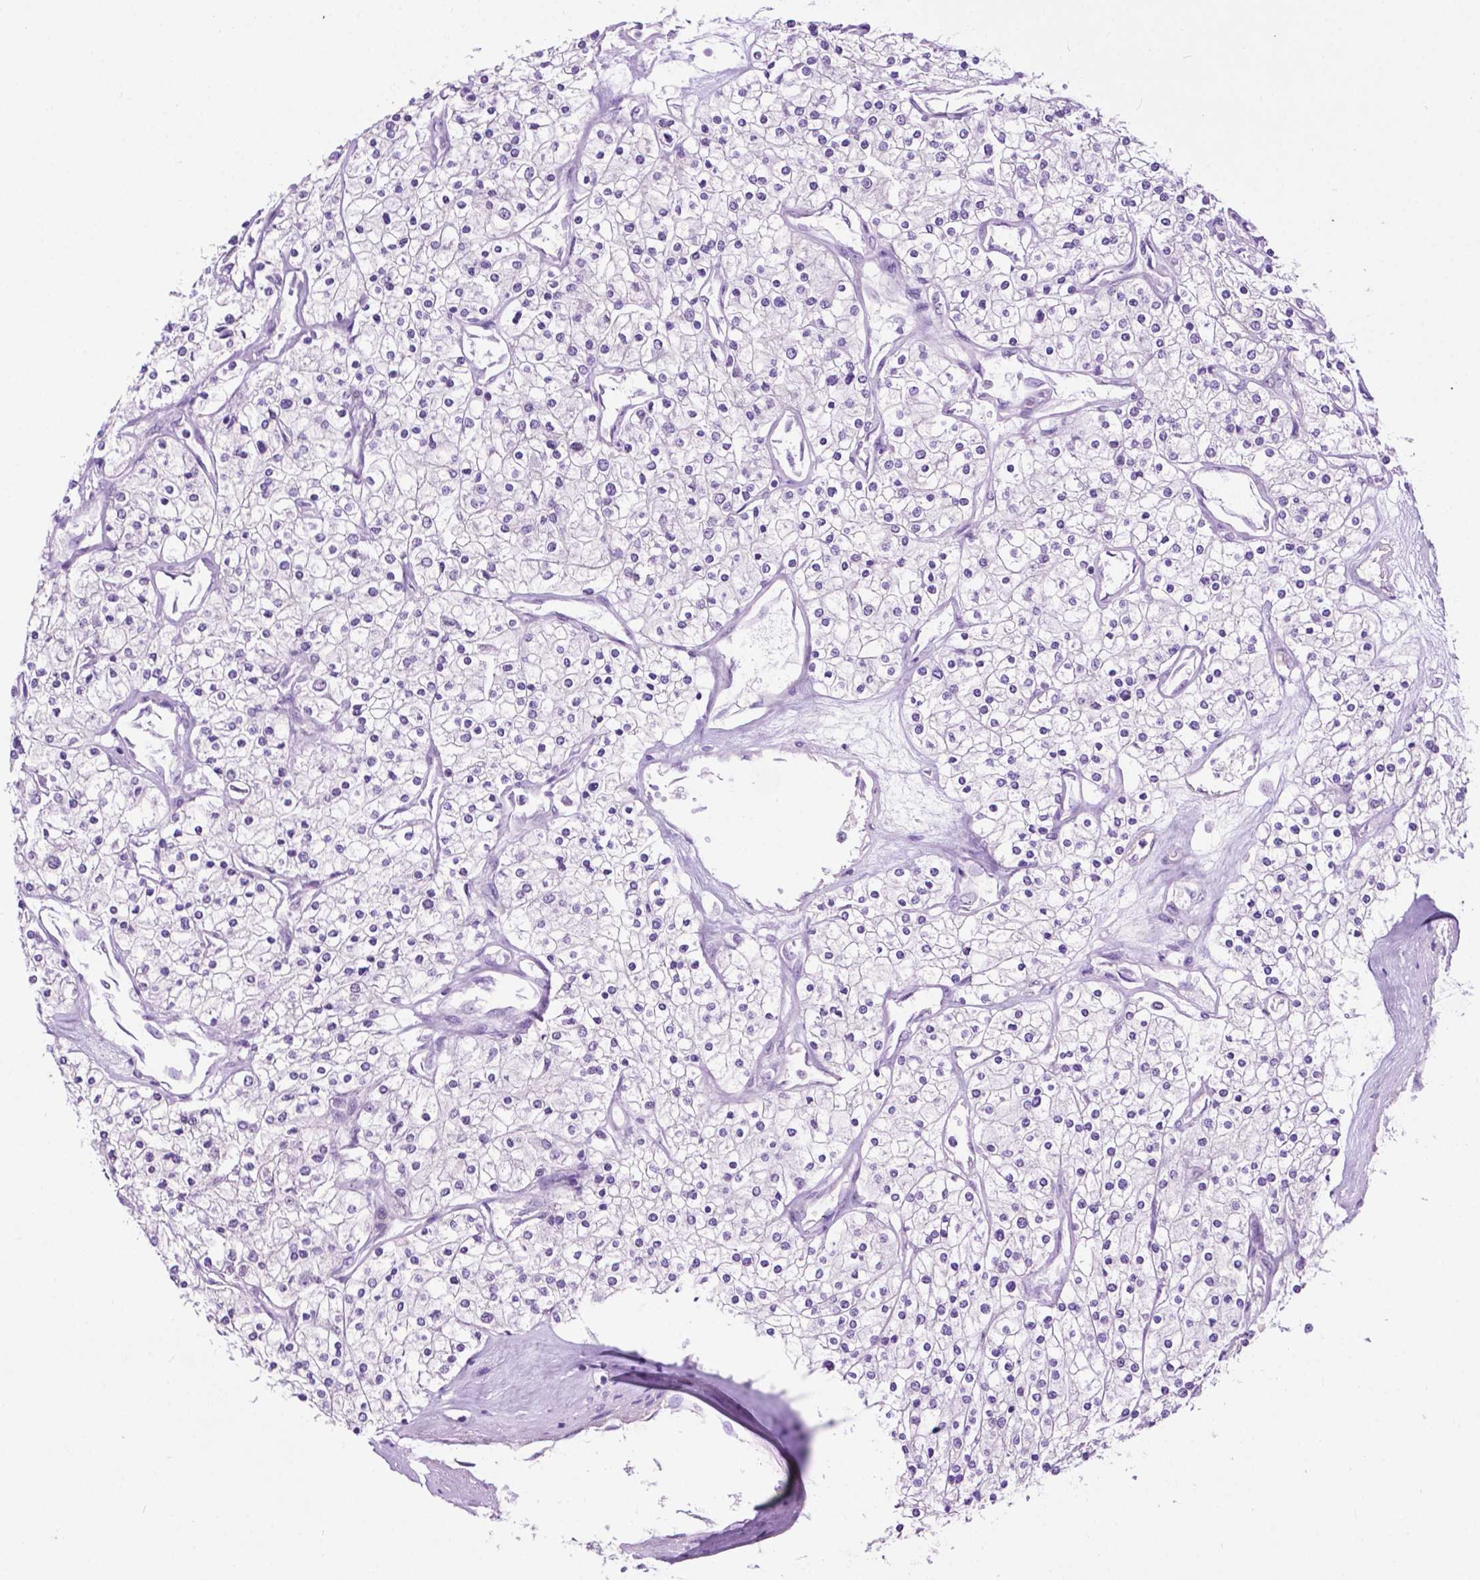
{"staining": {"intensity": "negative", "quantity": "none", "location": "none"}, "tissue": "renal cancer", "cell_type": "Tumor cells", "image_type": "cancer", "snomed": [{"axis": "morphology", "description": "Adenocarcinoma, NOS"}, {"axis": "topography", "description": "Kidney"}], "caption": "Immunohistochemistry micrograph of neoplastic tissue: human renal adenocarcinoma stained with DAB (3,3'-diaminobenzidine) shows no significant protein positivity in tumor cells.", "gene": "TACSTD2", "patient": {"sex": "male", "age": 80}}